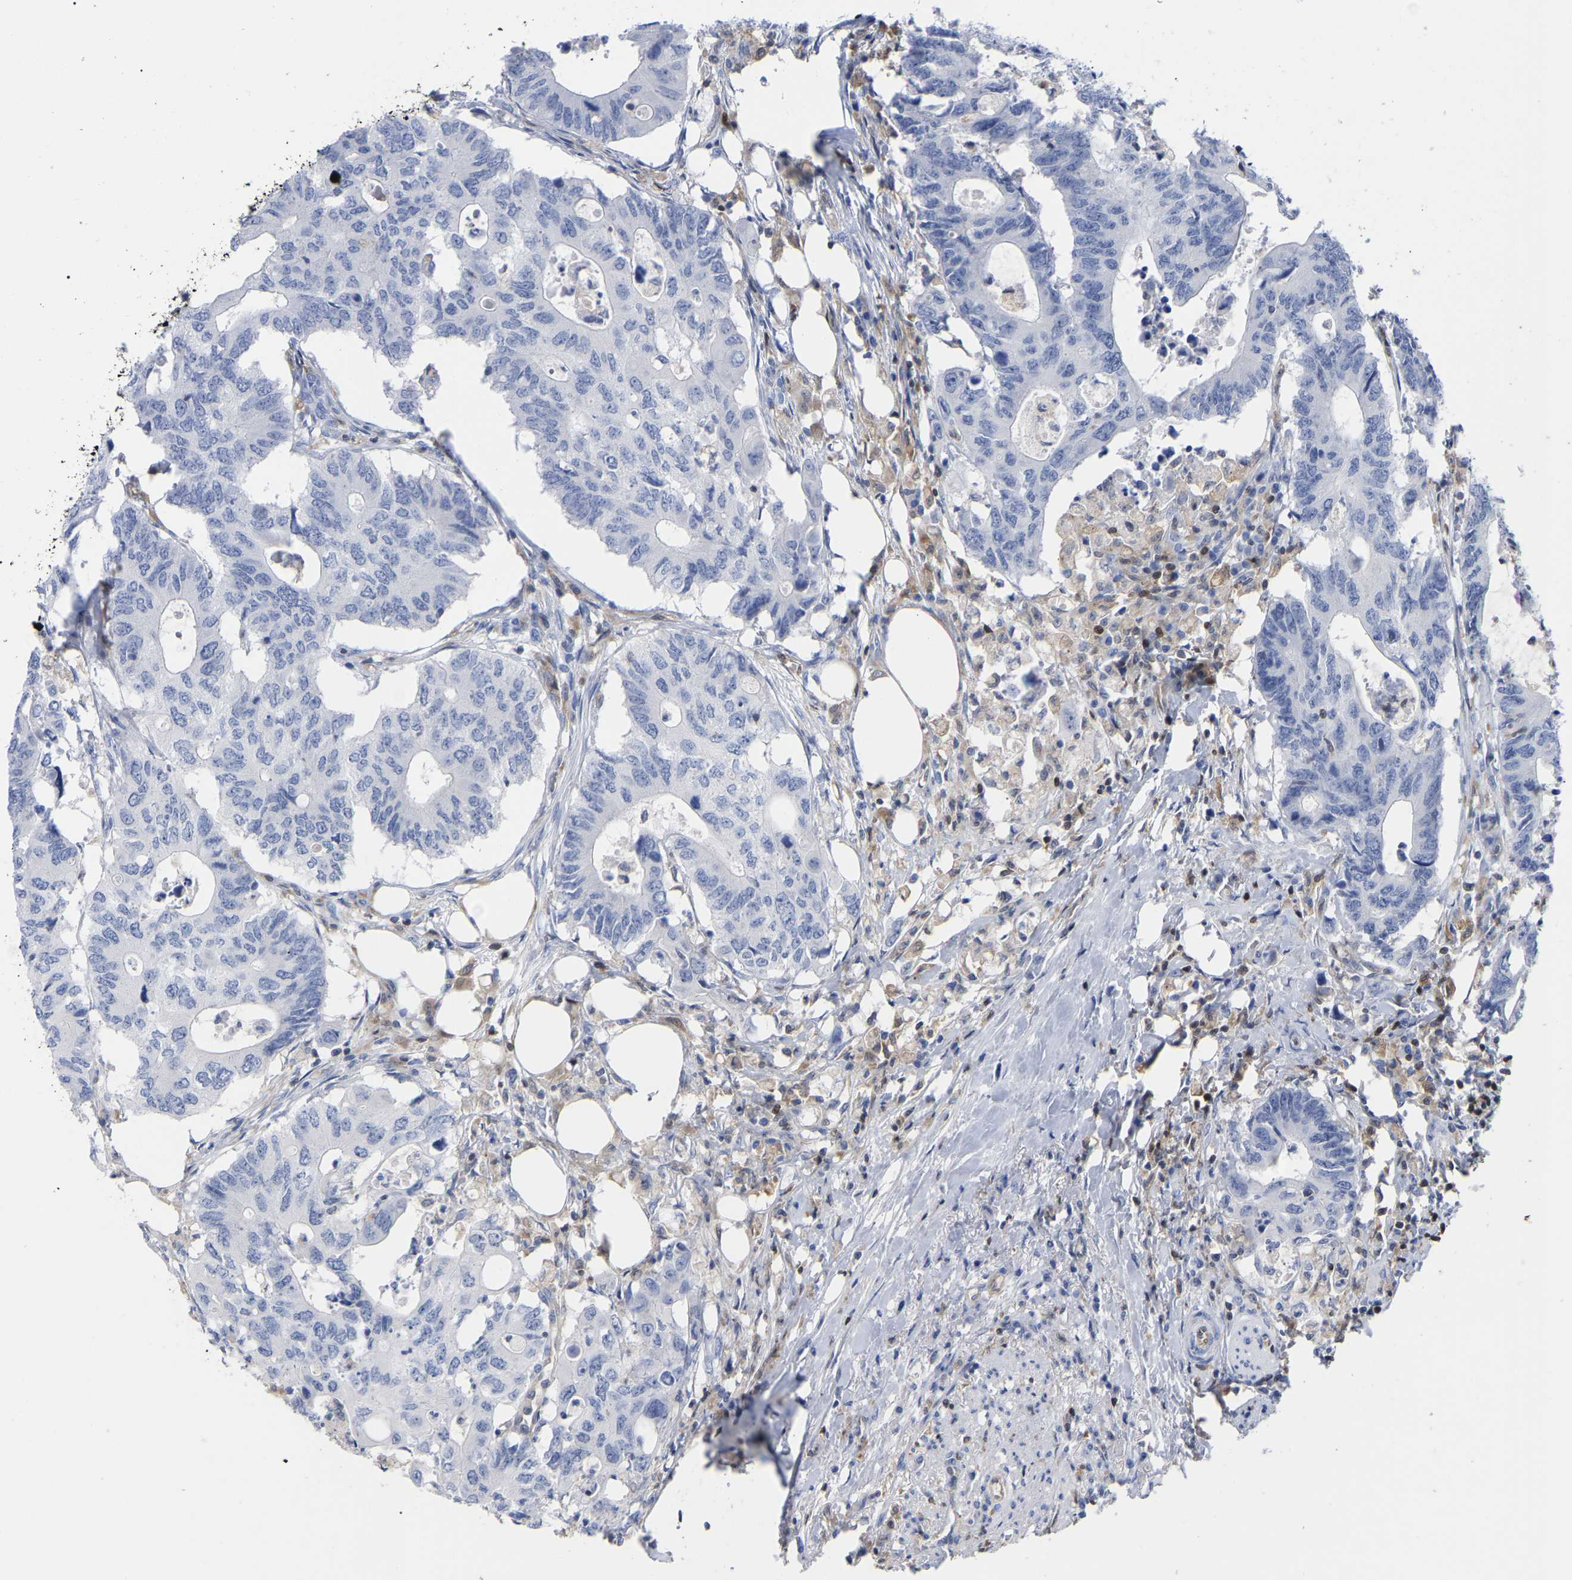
{"staining": {"intensity": "negative", "quantity": "none", "location": "none"}, "tissue": "colorectal cancer", "cell_type": "Tumor cells", "image_type": "cancer", "snomed": [{"axis": "morphology", "description": "Adenocarcinoma, NOS"}, {"axis": "topography", "description": "Colon"}], "caption": "A histopathology image of human adenocarcinoma (colorectal) is negative for staining in tumor cells.", "gene": "GIMAP4", "patient": {"sex": "male", "age": 71}}